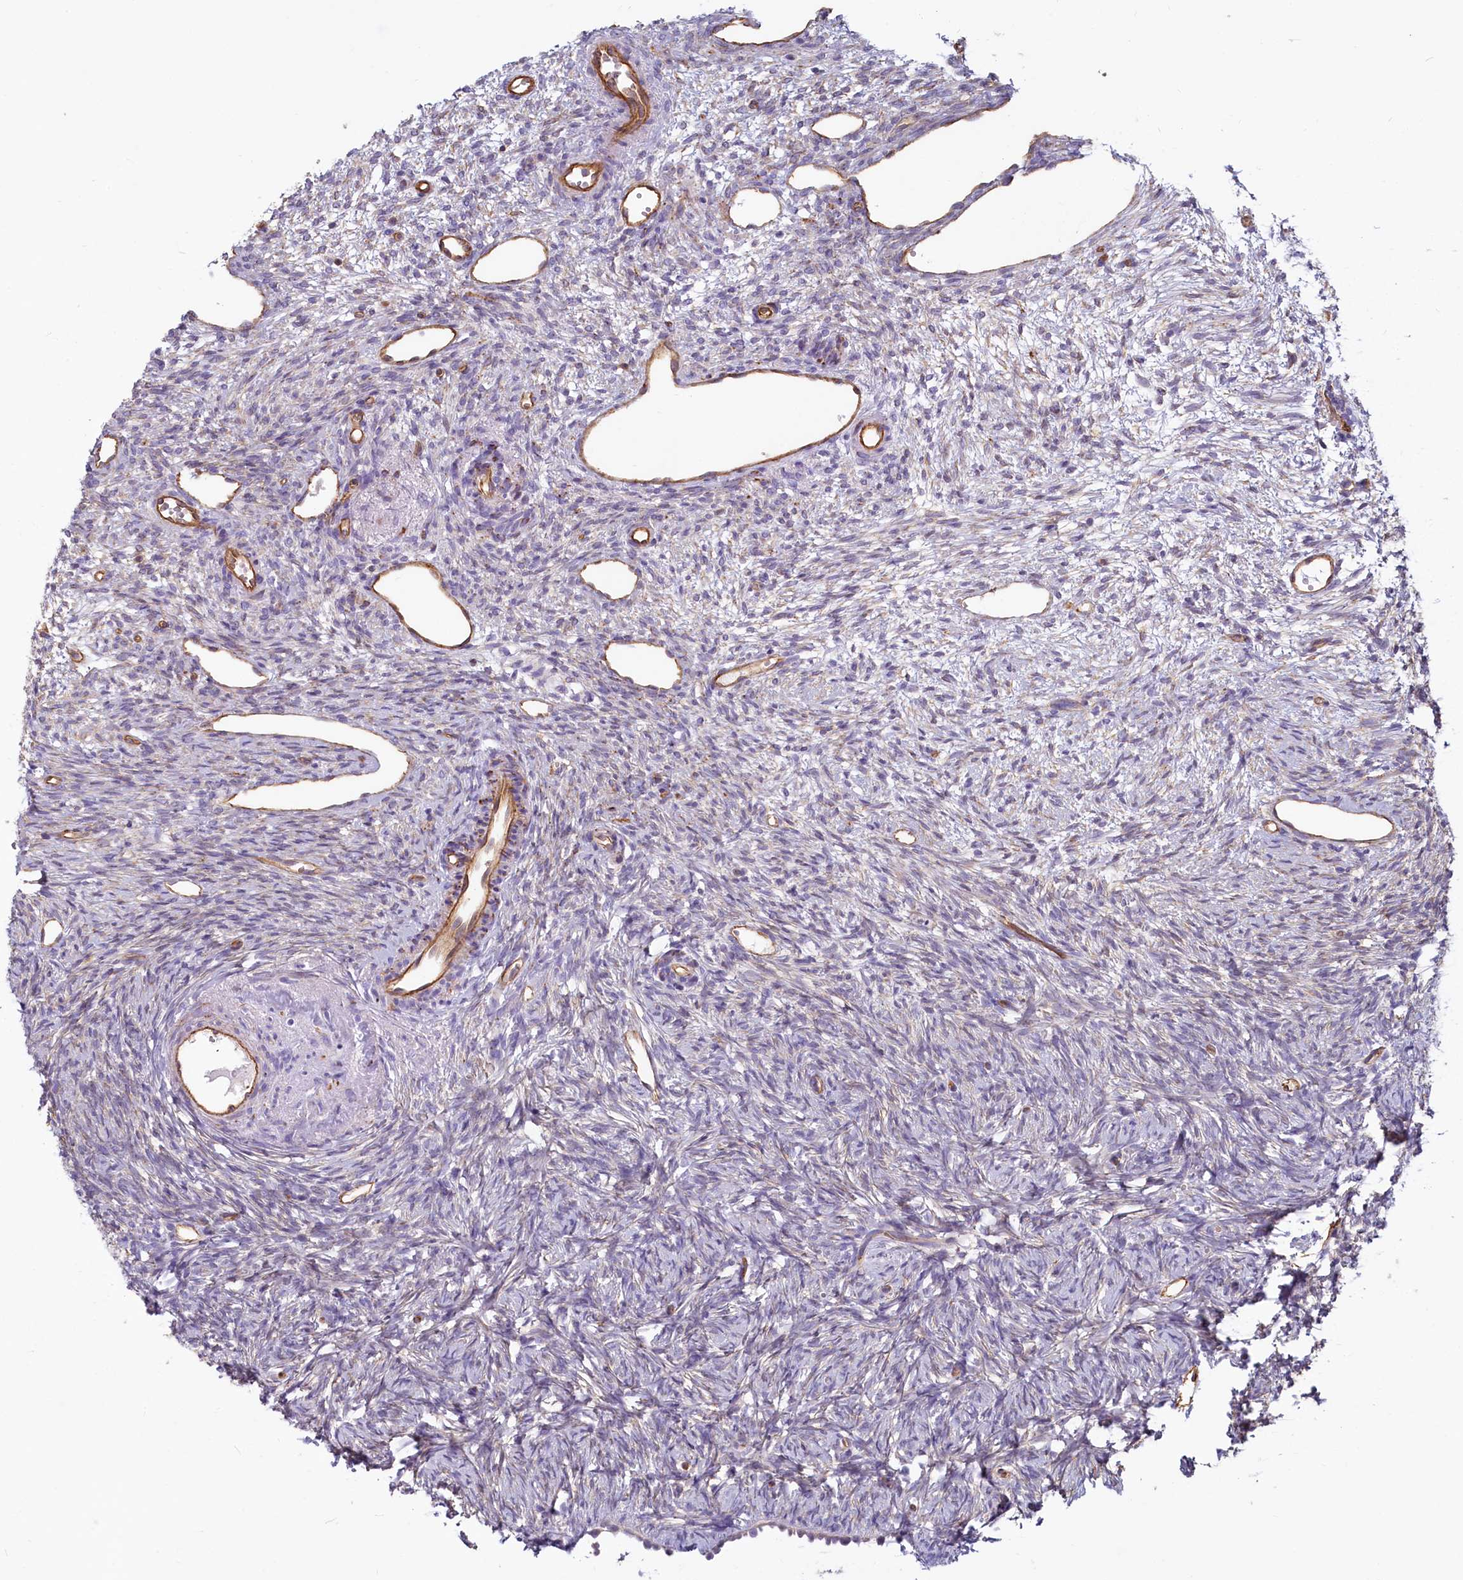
{"staining": {"intensity": "negative", "quantity": "none", "location": "none"}, "tissue": "ovary", "cell_type": "Ovarian stroma cells", "image_type": "normal", "snomed": [{"axis": "morphology", "description": "Normal tissue, NOS"}, {"axis": "topography", "description": "Ovary"}], "caption": "Ovarian stroma cells show no significant staining in benign ovary. (Immunohistochemistry, brightfield microscopy, high magnification).", "gene": "LMOD3", "patient": {"sex": "female", "age": 51}}